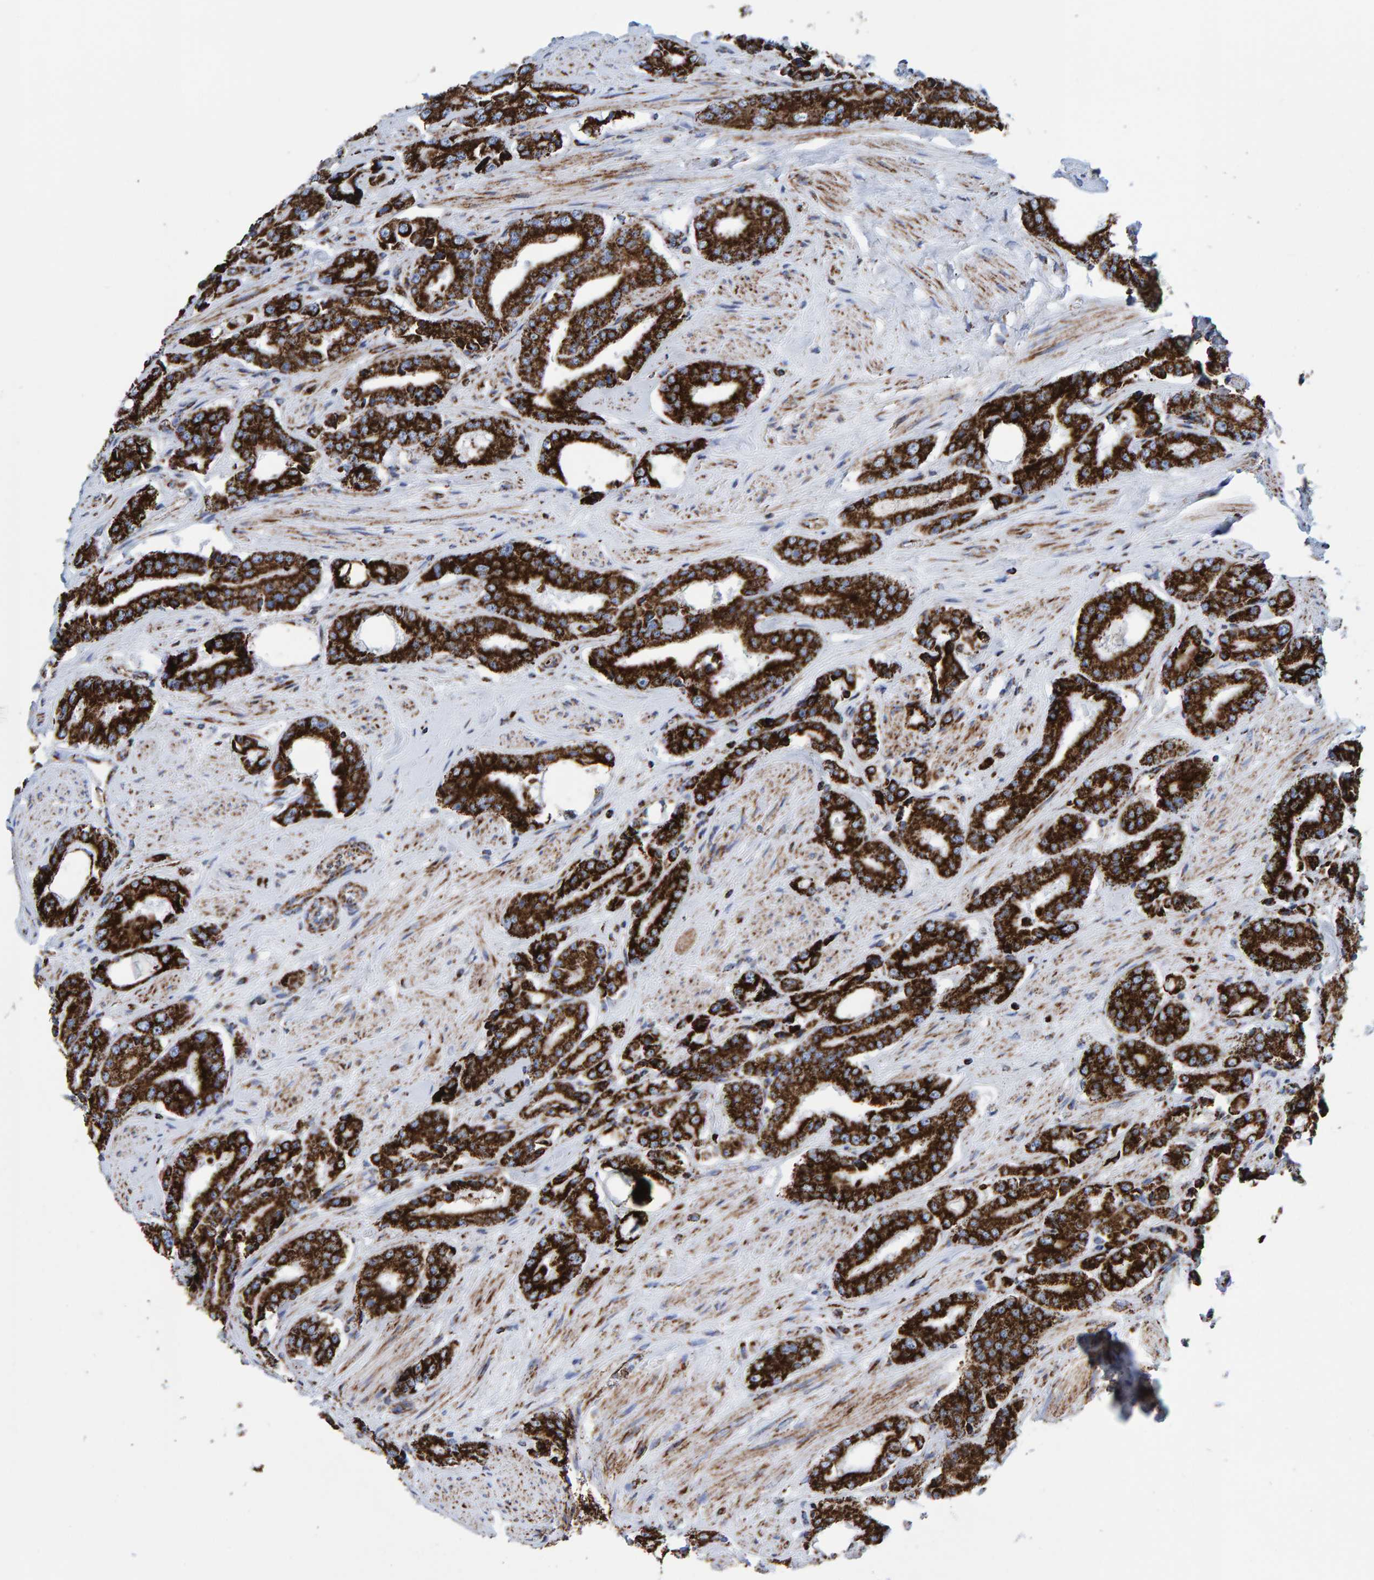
{"staining": {"intensity": "strong", "quantity": ">75%", "location": "cytoplasmic/membranous"}, "tissue": "prostate cancer", "cell_type": "Tumor cells", "image_type": "cancer", "snomed": [{"axis": "morphology", "description": "Adenocarcinoma, High grade"}, {"axis": "topography", "description": "Prostate"}], "caption": "Adenocarcinoma (high-grade) (prostate) stained with a brown dye reveals strong cytoplasmic/membranous positive expression in about >75% of tumor cells.", "gene": "ENSG00000262660", "patient": {"sex": "male", "age": 71}}